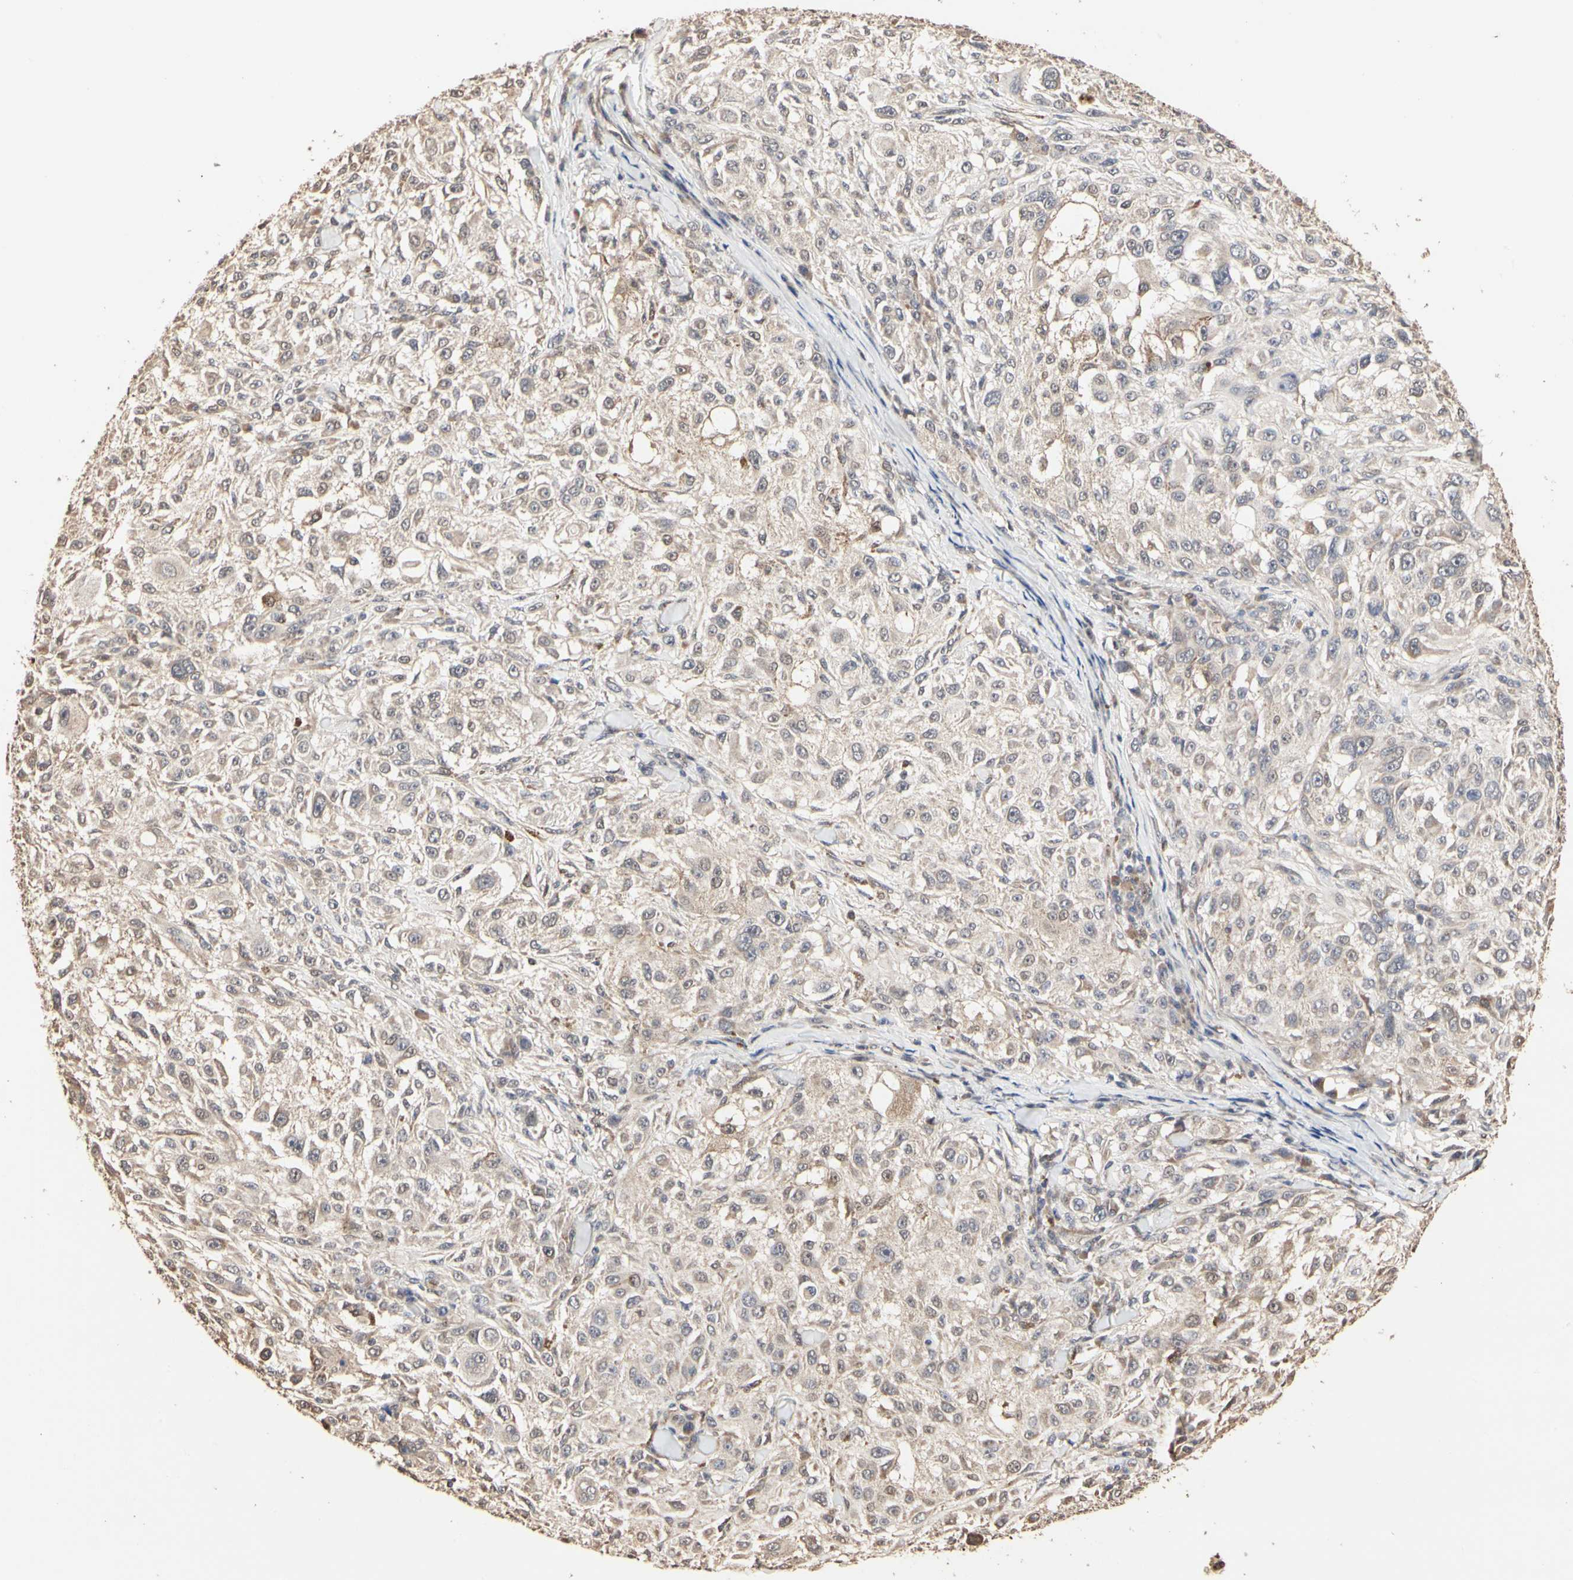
{"staining": {"intensity": "weak", "quantity": ">75%", "location": "cytoplasmic/membranous"}, "tissue": "melanoma", "cell_type": "Tumor cells", "image_type": "cancer", "snomed": [{"axis": "morphology", "description": "Necrosis, NOS"}, {"axis": "morphology", "description": "Malignant melanoma, NOS"}, {"axis": "topography", "description": "Skin"}], "caption": "A histopathology image of human melanoma stained for a protein displays weak cytoplasmic/membranous brown staining in tumor cells.", "gene": "TAOK1", "patient": {"sex": "female", "age": 87}}